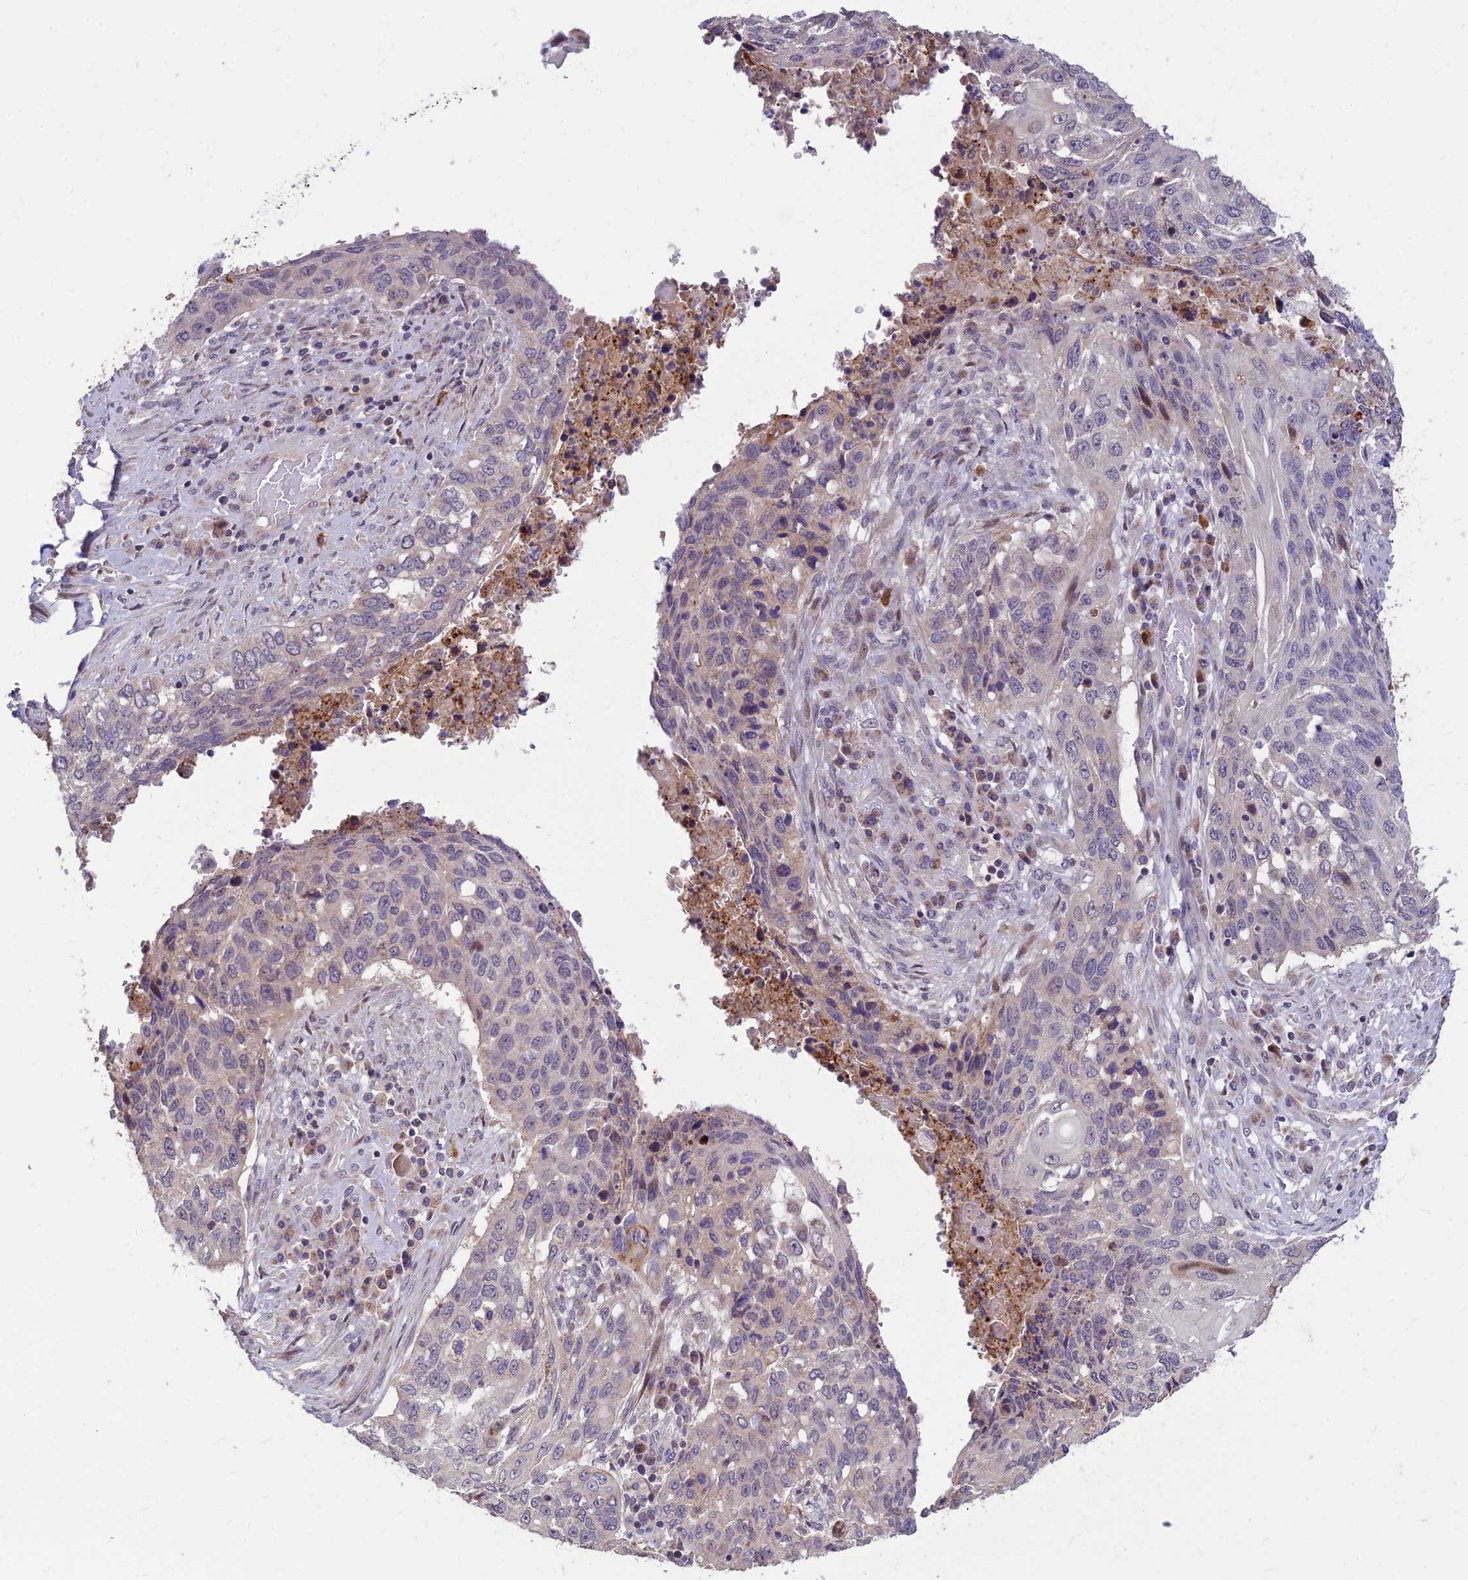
{"staining": {"intensity": "negative", "quantity": "none", "location": "none"}, "tissue": "lung cancer", "cell_type": "Tumor cells", "image_type": "cancer", "snomed": [{"axis": "morphology", "description": "Squamous cell carcinoma, NOS"}, {"axis": "topography", "description": "Lung"}], "caption": "There is no significant staining in tumor cells of squamous cell carcinoma (lung).", "gene": "ASPDH", "patient": {"sex": "female", "age": 63}}